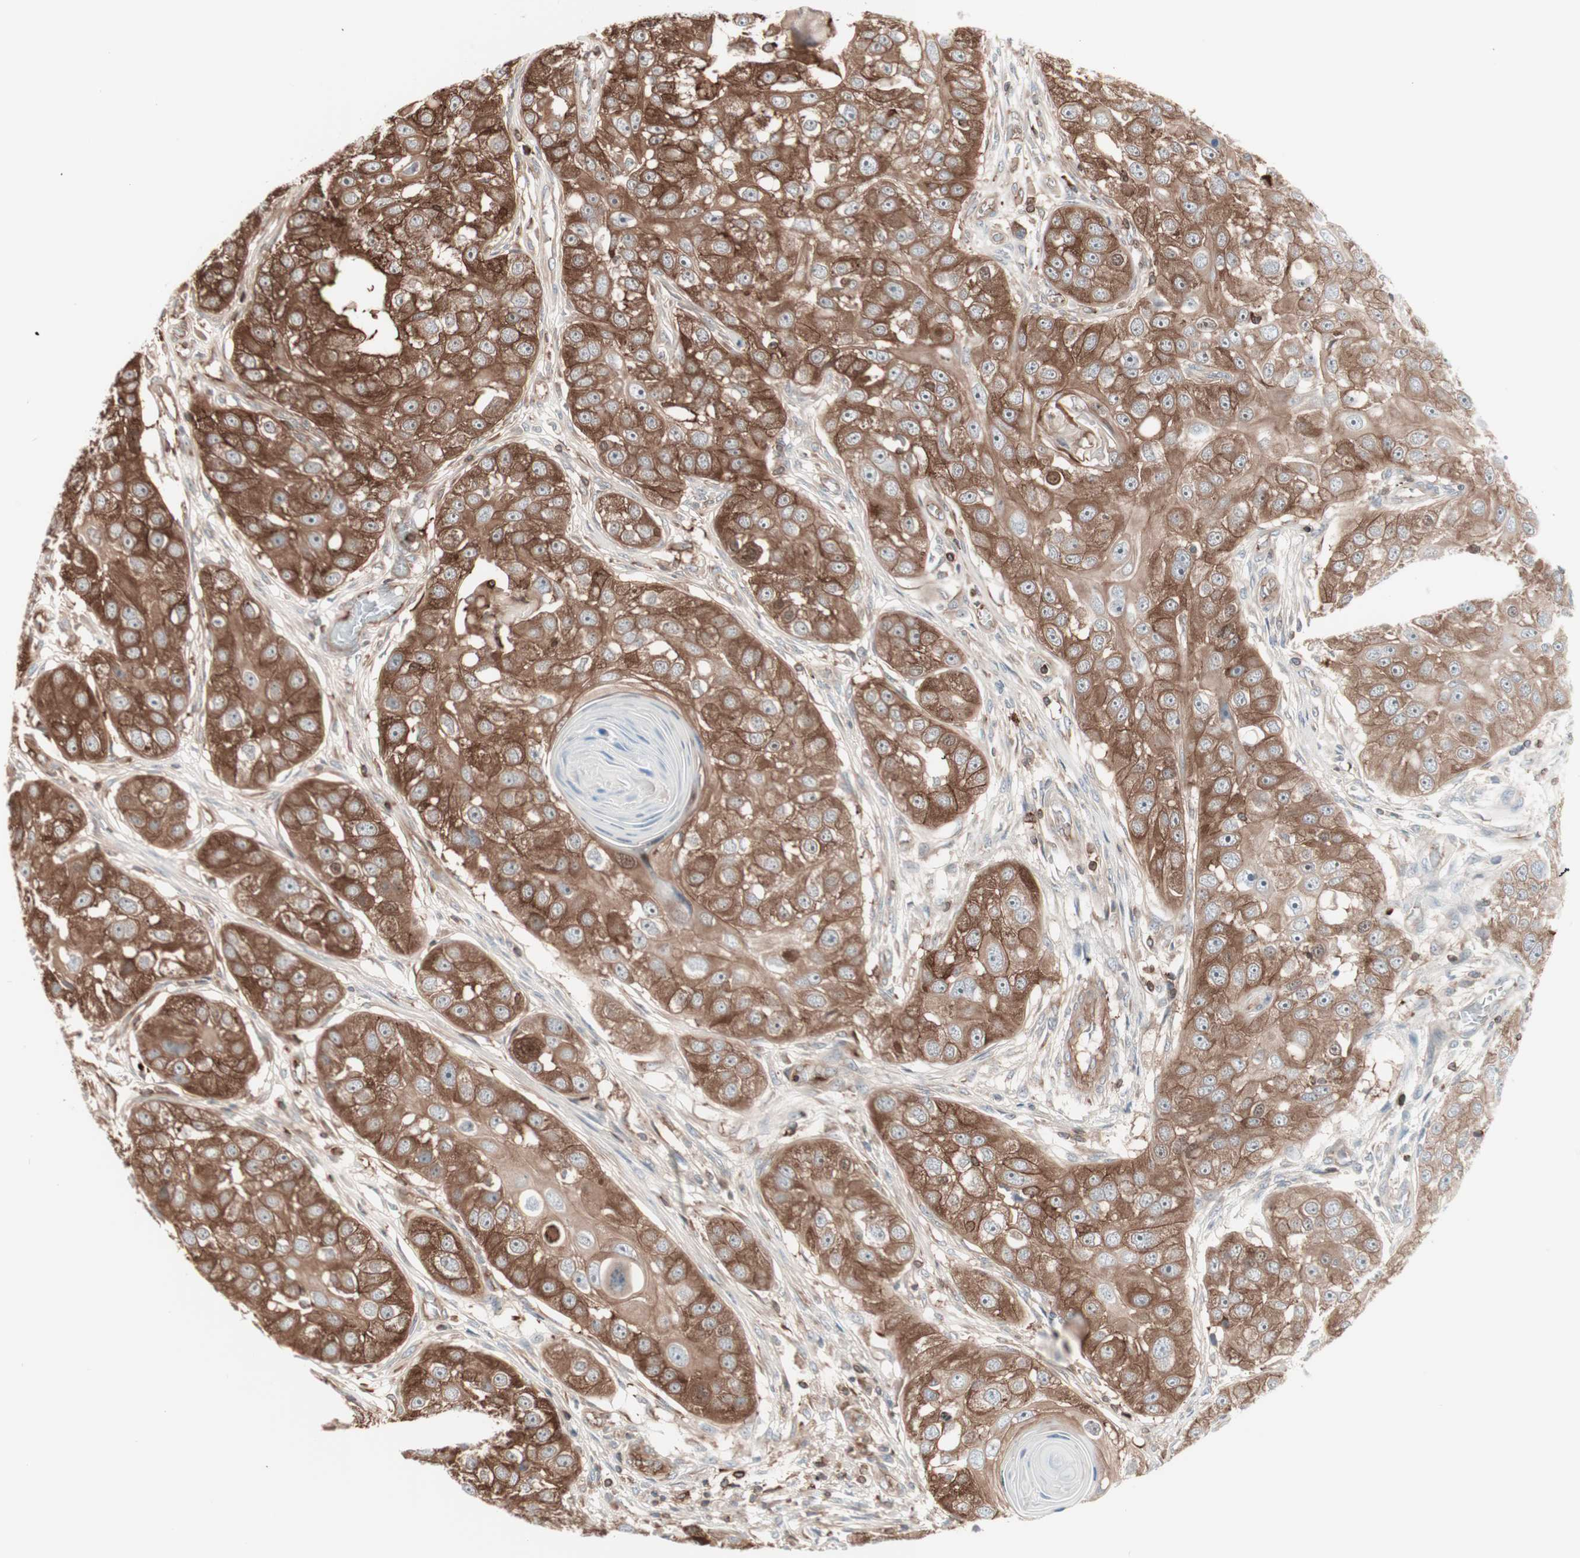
{"staining": {"intensity": "strong", "quantity": ">75%", "location": "cytoplasmic/membranous"}, "tissue": "head and neck cancer", "cell_type": "Tumor cells", "image_type": "cancer", "snomed": [{"axis": "morphology", "description": "Normal tissue, NOS"}, {"axis": "morphology", "description": "Squamous cell carcinoma, NOS"}, {"axis": "topography", "description": "Skeletal muscle"}, {"axis": "topography", "description": "Head-Neck"}], "caption": "The image shows staining of head and neck squamous cell carcinoma, revealing strong cytoplasmic/membranous protein expression (brown color) within tumor cells.", "gene": "TCP11L1", "patient": {"sex": "male", "age": 51}}